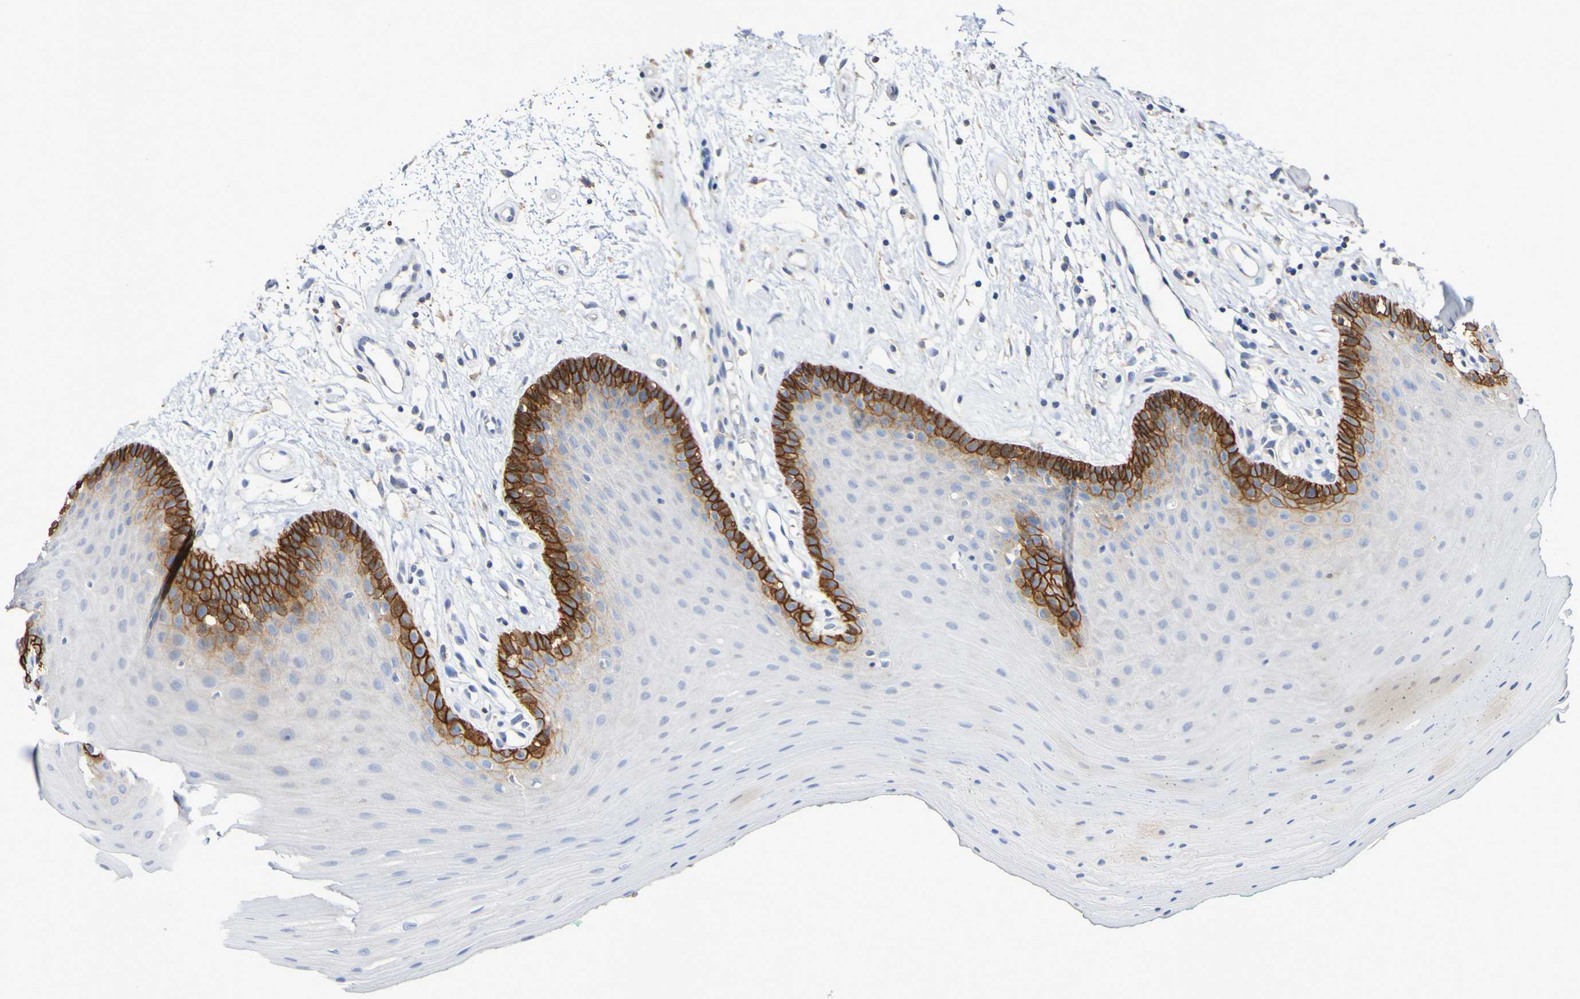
{"staining": {"intensity": "strong", "quantity": "<25%", "location": "cytoplasmic/membranous"}, "tissue": "oral mucosa", "cell_type": "Squamous epithelial cells", "image_type": "normal", "snomed": [{"axis": "morphology", "description": "Normal tissue, NOS"}, {"axis": "topography", "description": "Skeletal muscle"}, {"axis": "topography", "description": "Oral tissue"}], "caption": "An image of human oral mucosa stained for a protein demonstrates strong cytoplasmic/membranous brown staining in squamous epithelial cells. (IHC, brightfield microscopy, high magnification).", "gene": "SLC3A2", "patient": {"sex": "male", "age": 58}}